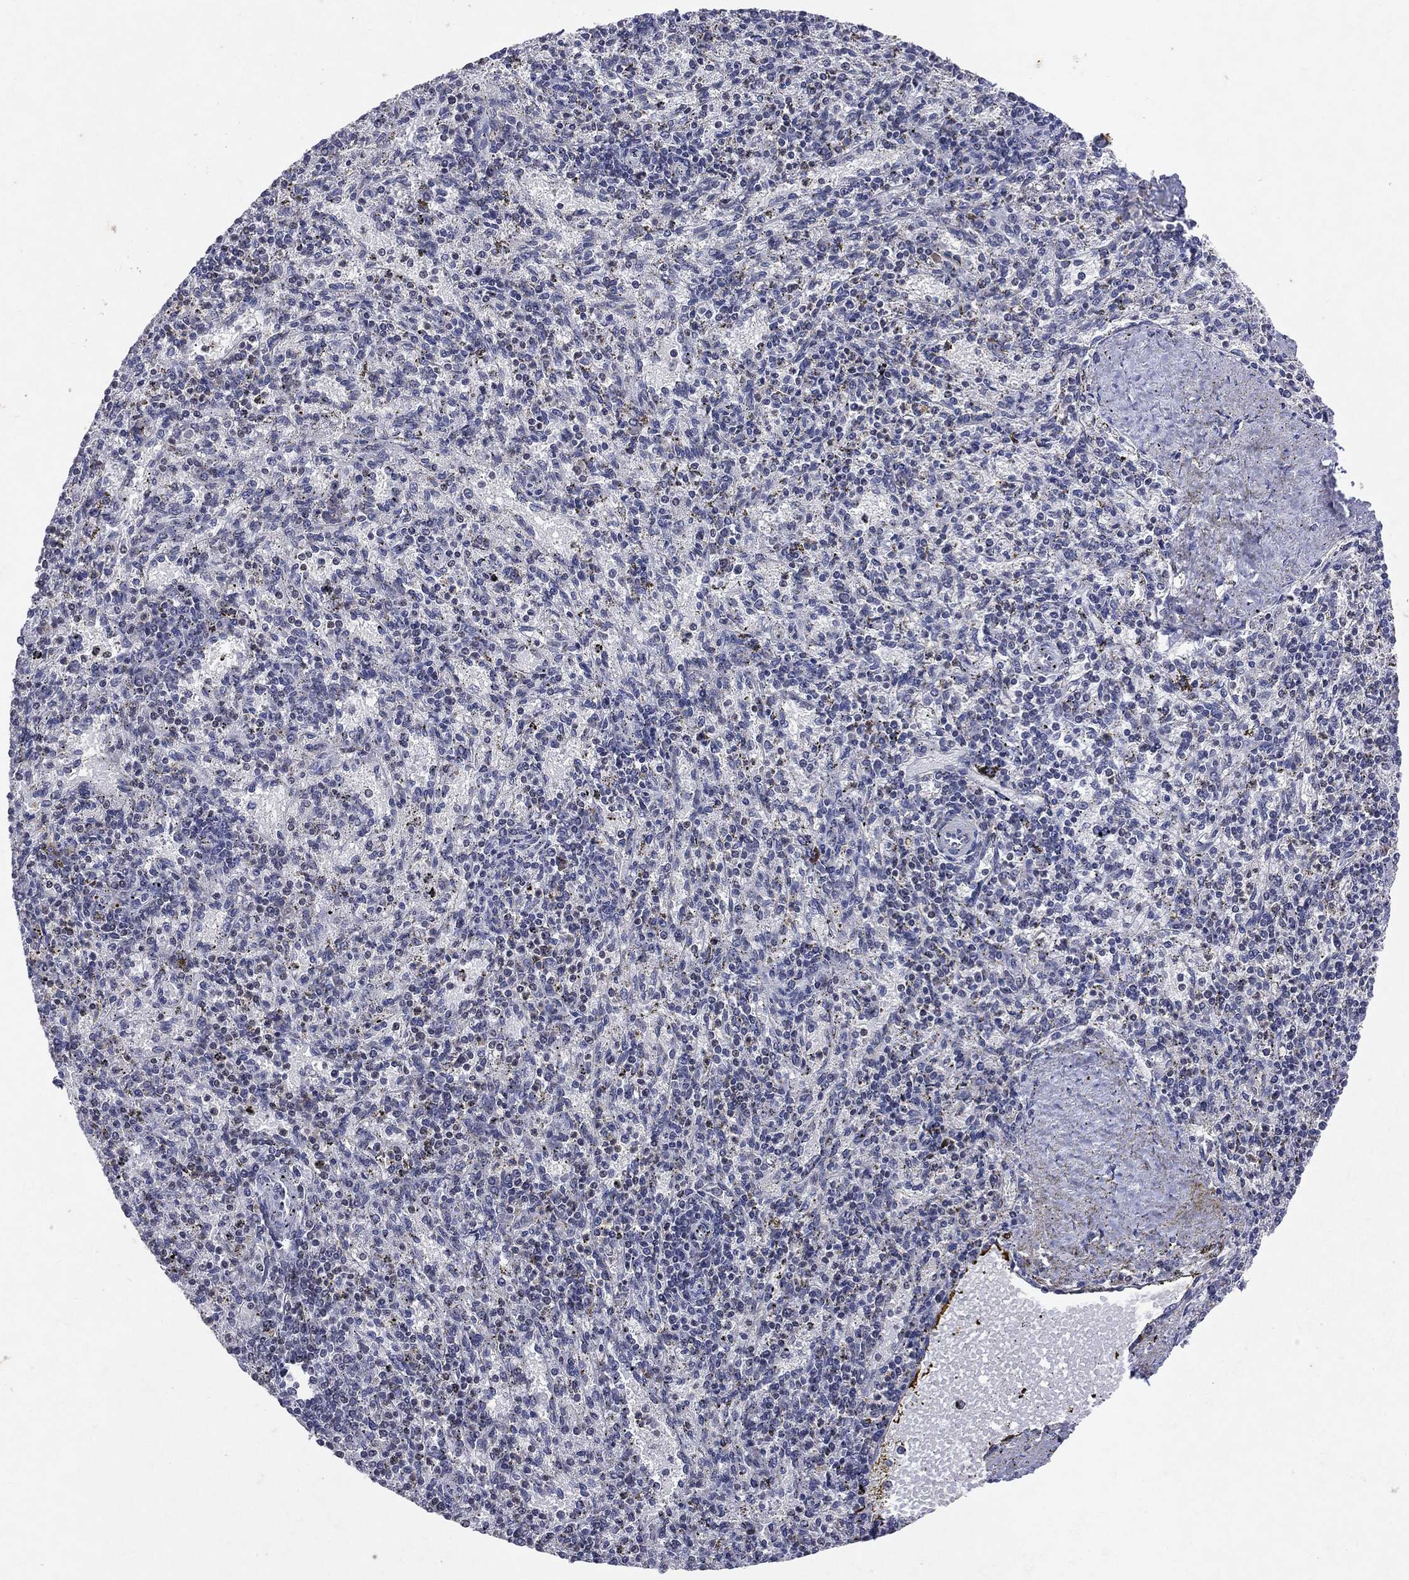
{"staining": {"intensity": "weak", "quantity": "<25%", "location": "nuclear"}, "tissue": "spleen", "cell_type": "Cells in red pulp", "image_type": "normal", "snomed": [{"axis": "morphology", "description": "Normal tissue, NOS"}, {"axis": "topography", "description": "Spleen"}], "caption": "DAB immunohistochemical staining of normal human spleen shows no significant expression in cells in red pulp. (DAB (3,3'-diaminobenzidine) immunohistochemistry (IHC) visualized using brightfield microscopy, high magnification).", "gene": "KIF2C", "patient": {"sex": "female", "age": 37}}